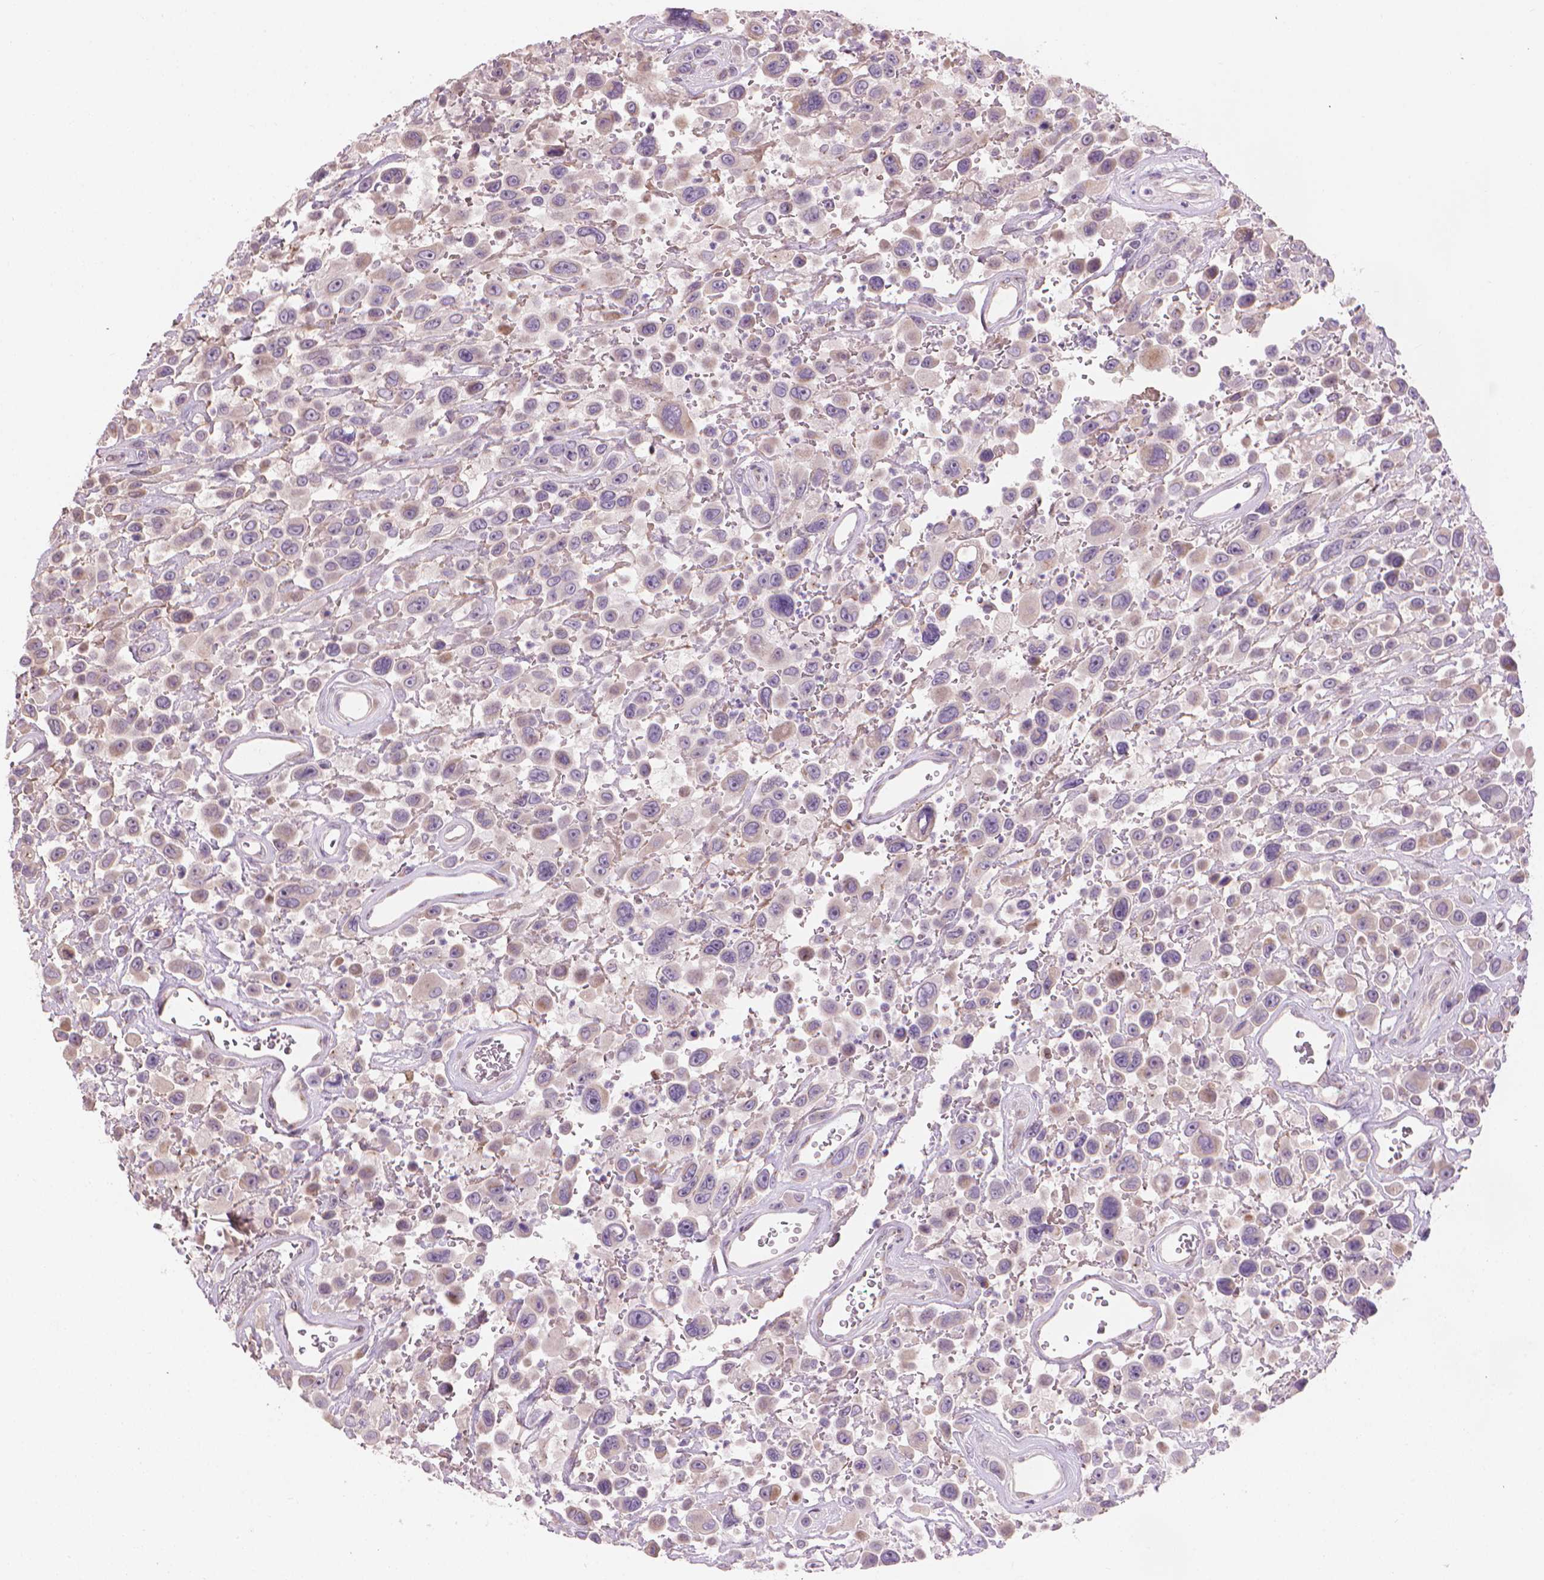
{"staining": {"intensity": "weak", "quantity": "<25%", "location": "cytoplasmic/membranous"}, "tissue": "urothelial cancer", "cell_type": "Tumor cells", "image_type": "cancer", "snomed": [{"axis": "morphology", "description": "Urothelial carcinoma, High grade"}, {"axis": "topography", "description": "Urinary bladder"}], "caption": "This is an IHC micrograph of human high-grade urothelial carcinoma. There is no positivity in tumor cells.", "gene": "IFFO1", "patient": {"sex": "male", "age": 53}}